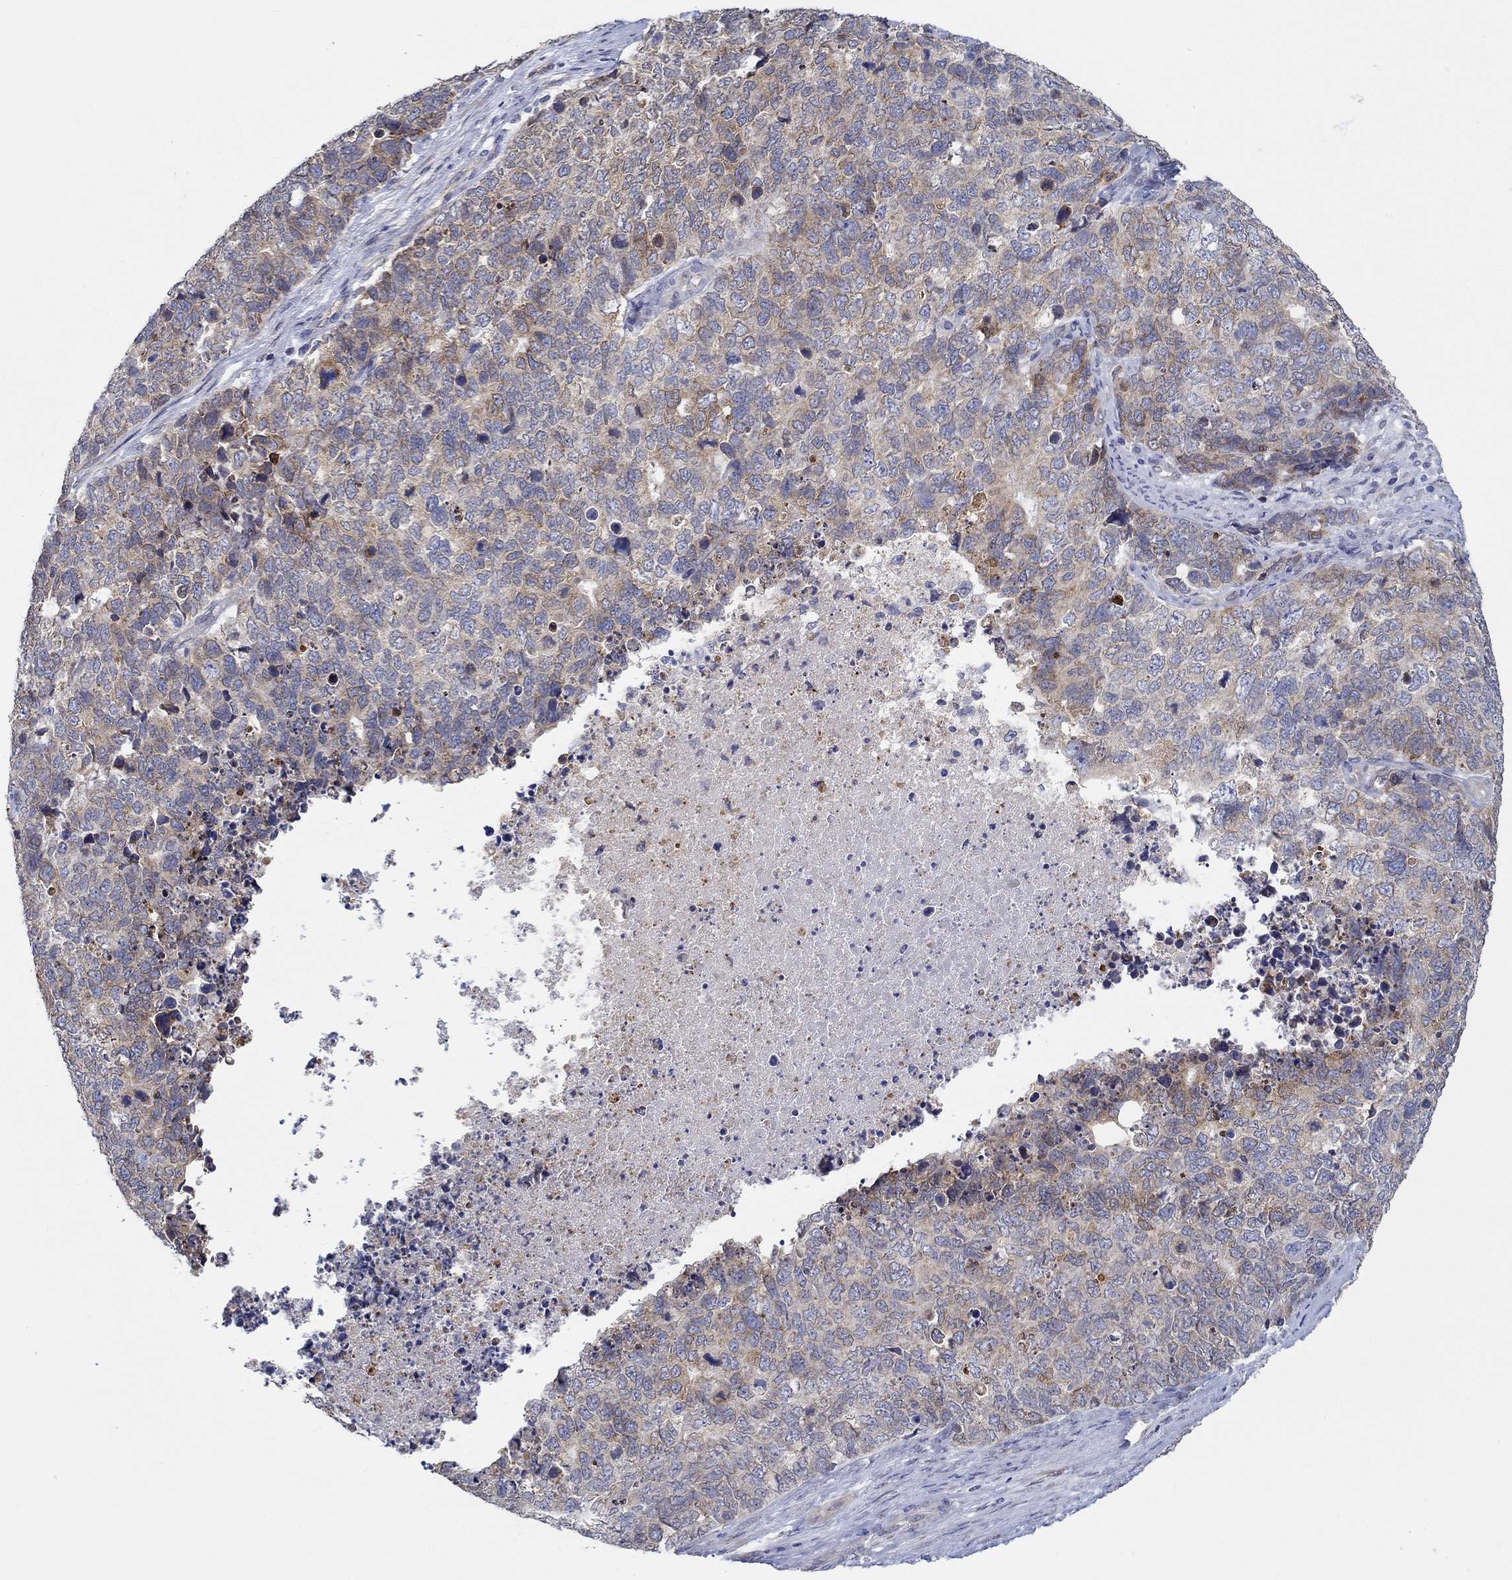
{"staining": {"intensity": "moderate", "quantity": "<25%", "location": "cytoplasmic/membranous"}, "tissue": "cervical cancer", "cell_type": "Tumor cells", "image_type": "cancer", "snomed": [{"axis": "morphology", "description": "Squamous cell carcinoma, NOS"}, {"axis": "topography", "description": "Cervix"}], "caption": "Immunohistochemistry histopathology image of cervical squamous cell carcinoma stained for a protein (brown), which displays low levels of moderate cytoplasmic/membranous positivity in about <25% of tumor cells.", "gene": "ERMP1", "patient": {"sex": "female", "age": 63}}